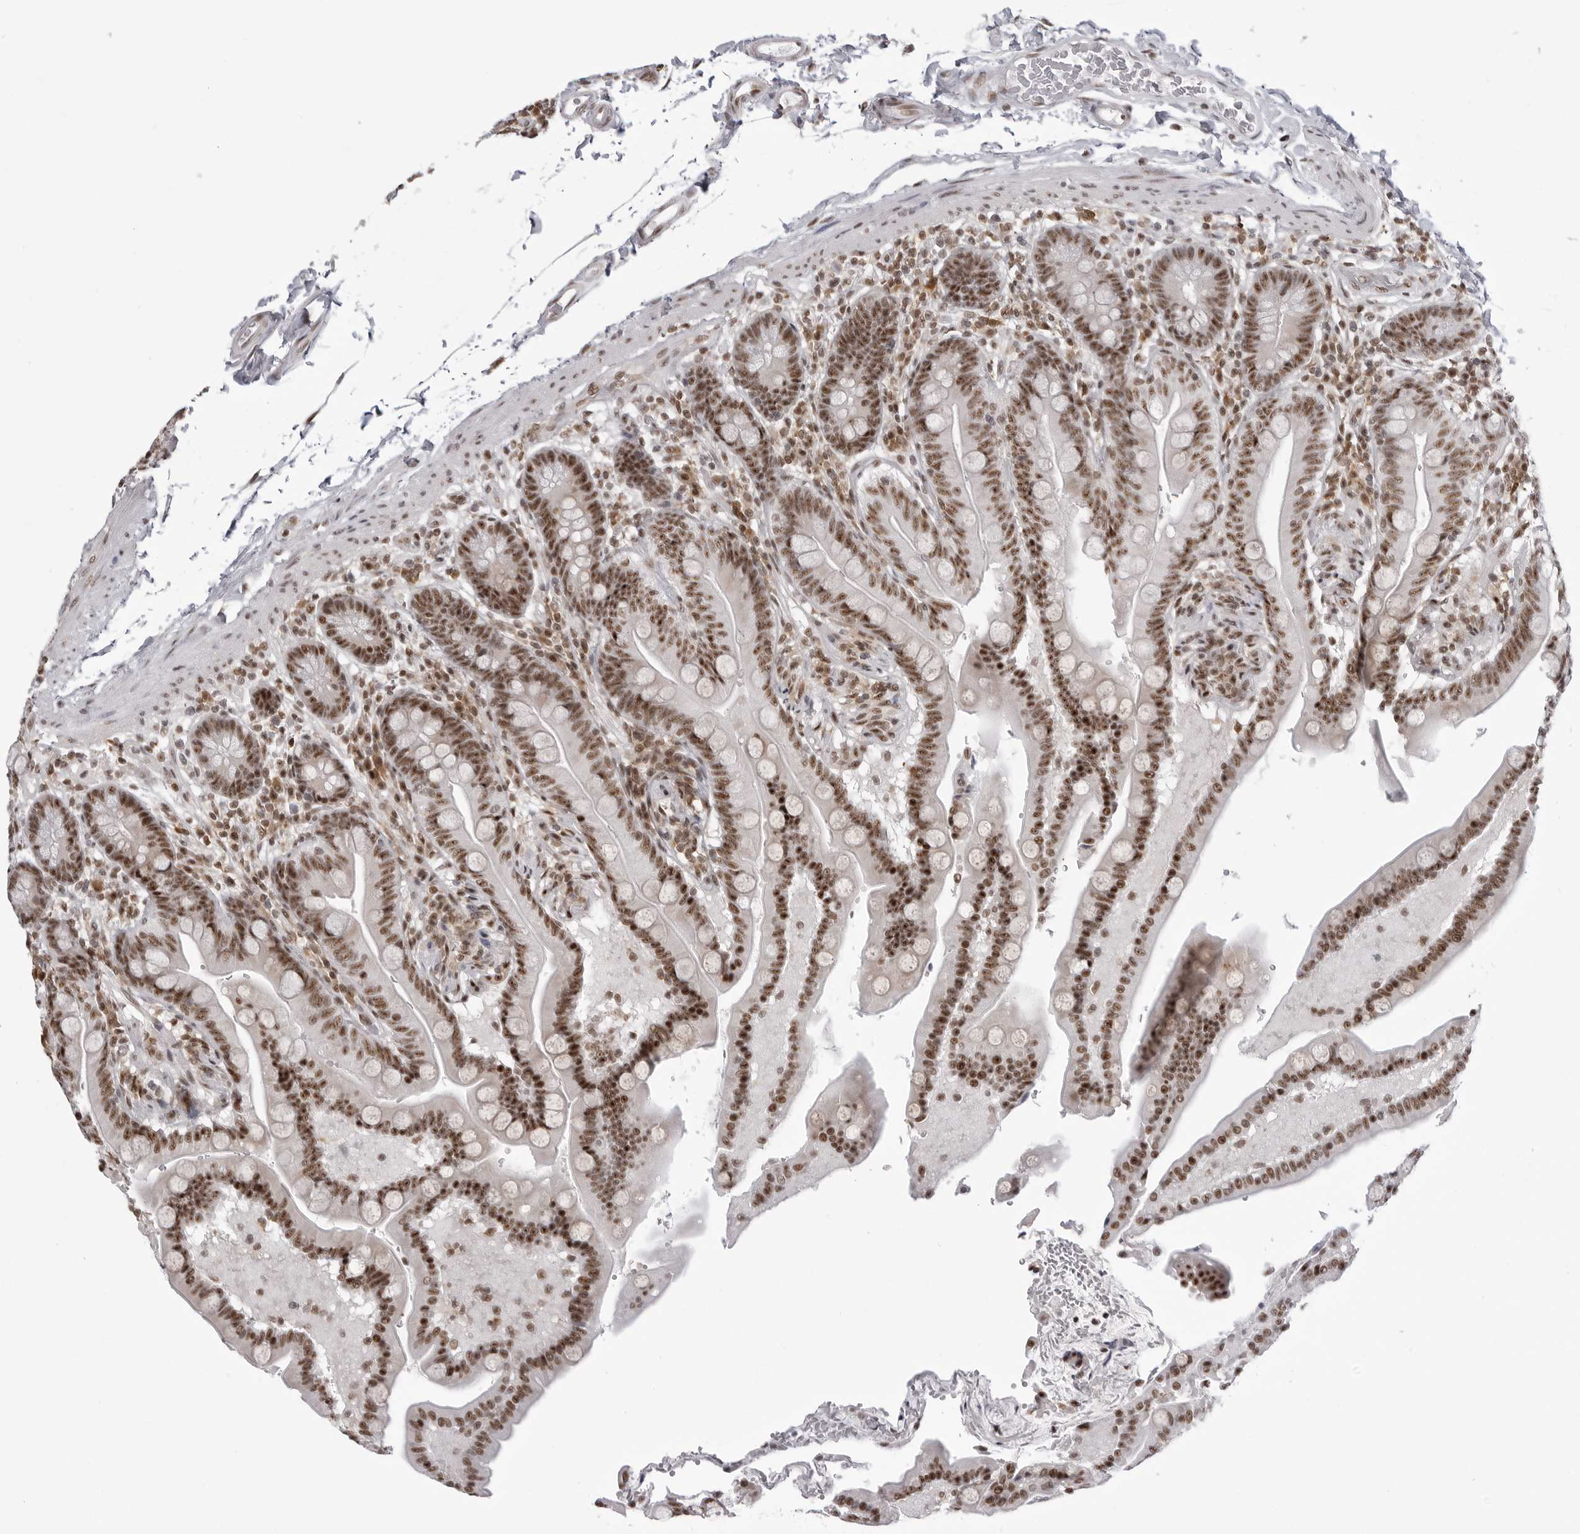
{"staining": {"intensity": "moderate", "quantity": ">75%", "location": "nuclear"}, "tissue": "colon", "cell_type": "Endothelial cells", "image_type": "normal", "snomed": [{"axis": "morphology", "description": "Normal tissue, NOS"}, {"axis": "topography", "description": "Smooth muscle"}, {"axis": "topography", "description": "Colon"}], "caption": "DAB immunohistochemical staining of unremarkable human colon shows moderate nuclear protein expression in about >75% of endothelial cells.", "gene": "WRAP53", "patient": {"sex": "male", "age": 73}}